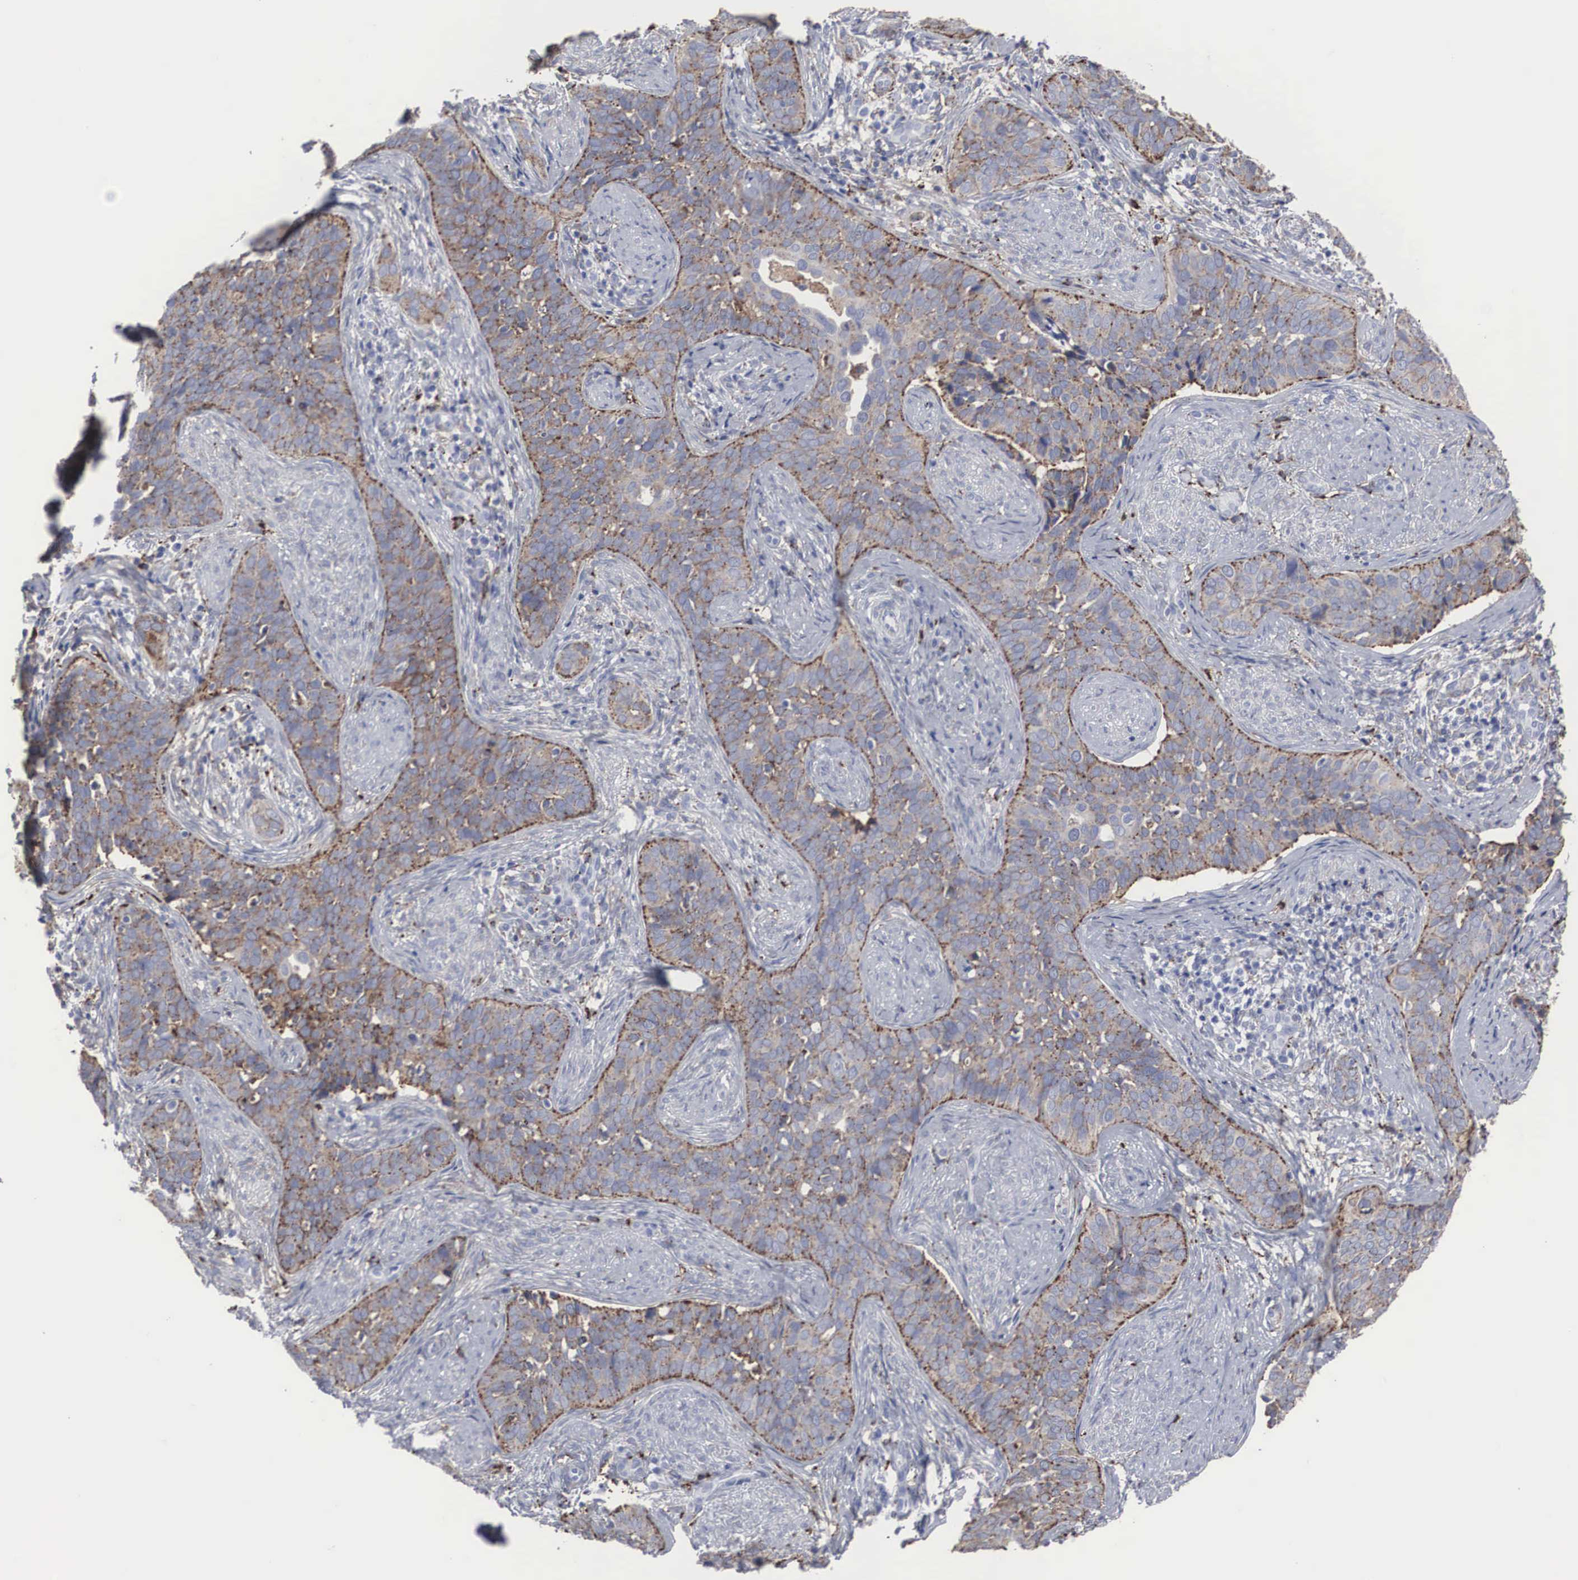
{"staining": {"intensity": "weak", "quantity": ">75%", "location": "cytoplasmic/membranous"}, "tissue": "cervical cancer", "cell_type": "Tumor cells", "image_type": "cancer", "snomed": [{"axis": "morphology", "description": "Squamous cell carcinoma, NOS"}, {"axis": "topography", "description": "Cervix"}], "caption": "This micrograph displays immunohistochemistry (IHC) staining of cervical squamous cell carcinoma, with low weak cytoplasmic/membranous expression in about >75% of tumor cells.", "gene": "LGALS3BP", "patient": {"sex": "female", "age": 31}}